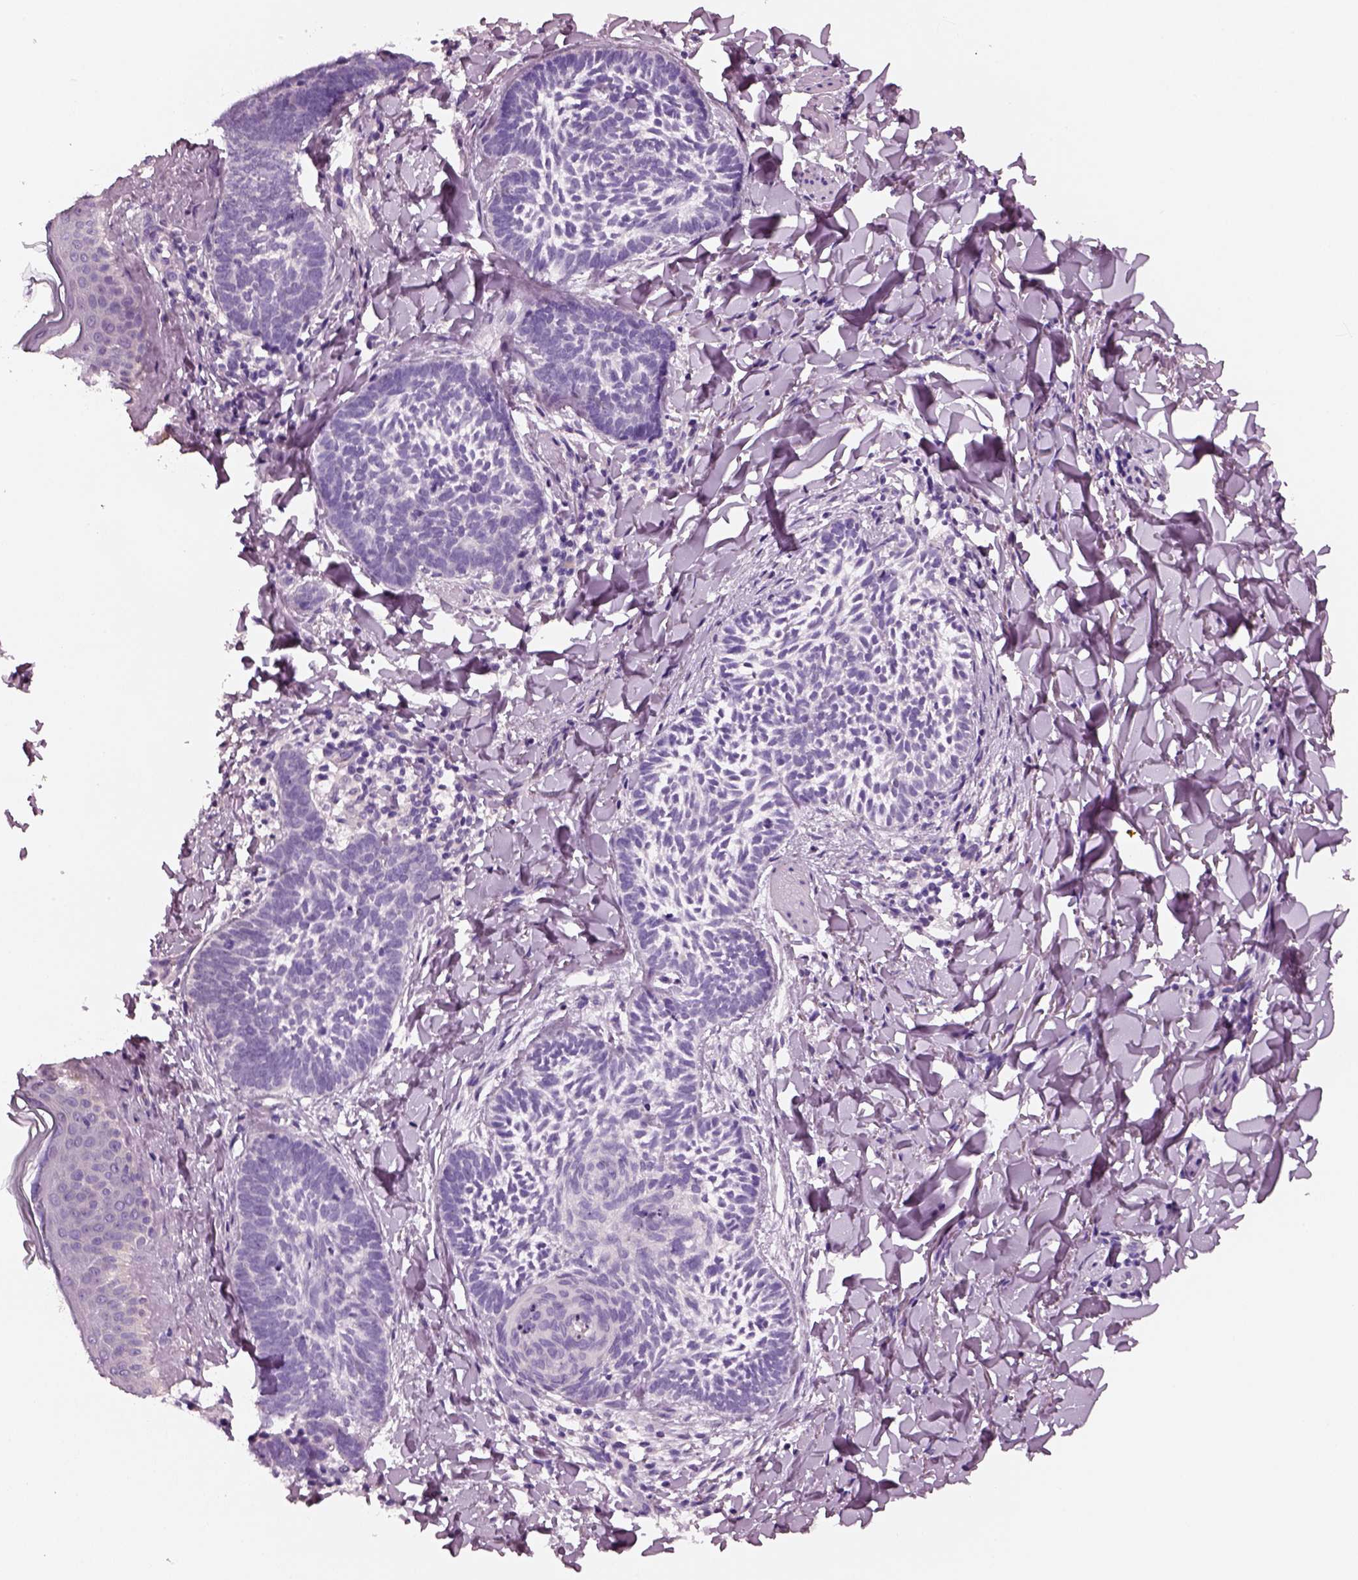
{"staining": {"intensity": "negative", "quantity": "none", "location": "none"}, "tissue": "skin cancer", "cell_type": "Tumor cells", "image_type": "cancer", "snomed": [{"axis": "morphology", "description": "Normal tissue, NOS"}, {"axis": "morphology", "description": "Basal cell carcinoma"}, {"axis": "topography", "description": "Skin"}], "caption": "High power microscopy micrograph of an immunohistochemistry (IHC) micrograph of skin basal cell carcinoma, revealing no significant expression in tumor cells.", "gene": "ELSPBP1", "patient": {"sex": "male", "age": 46}}